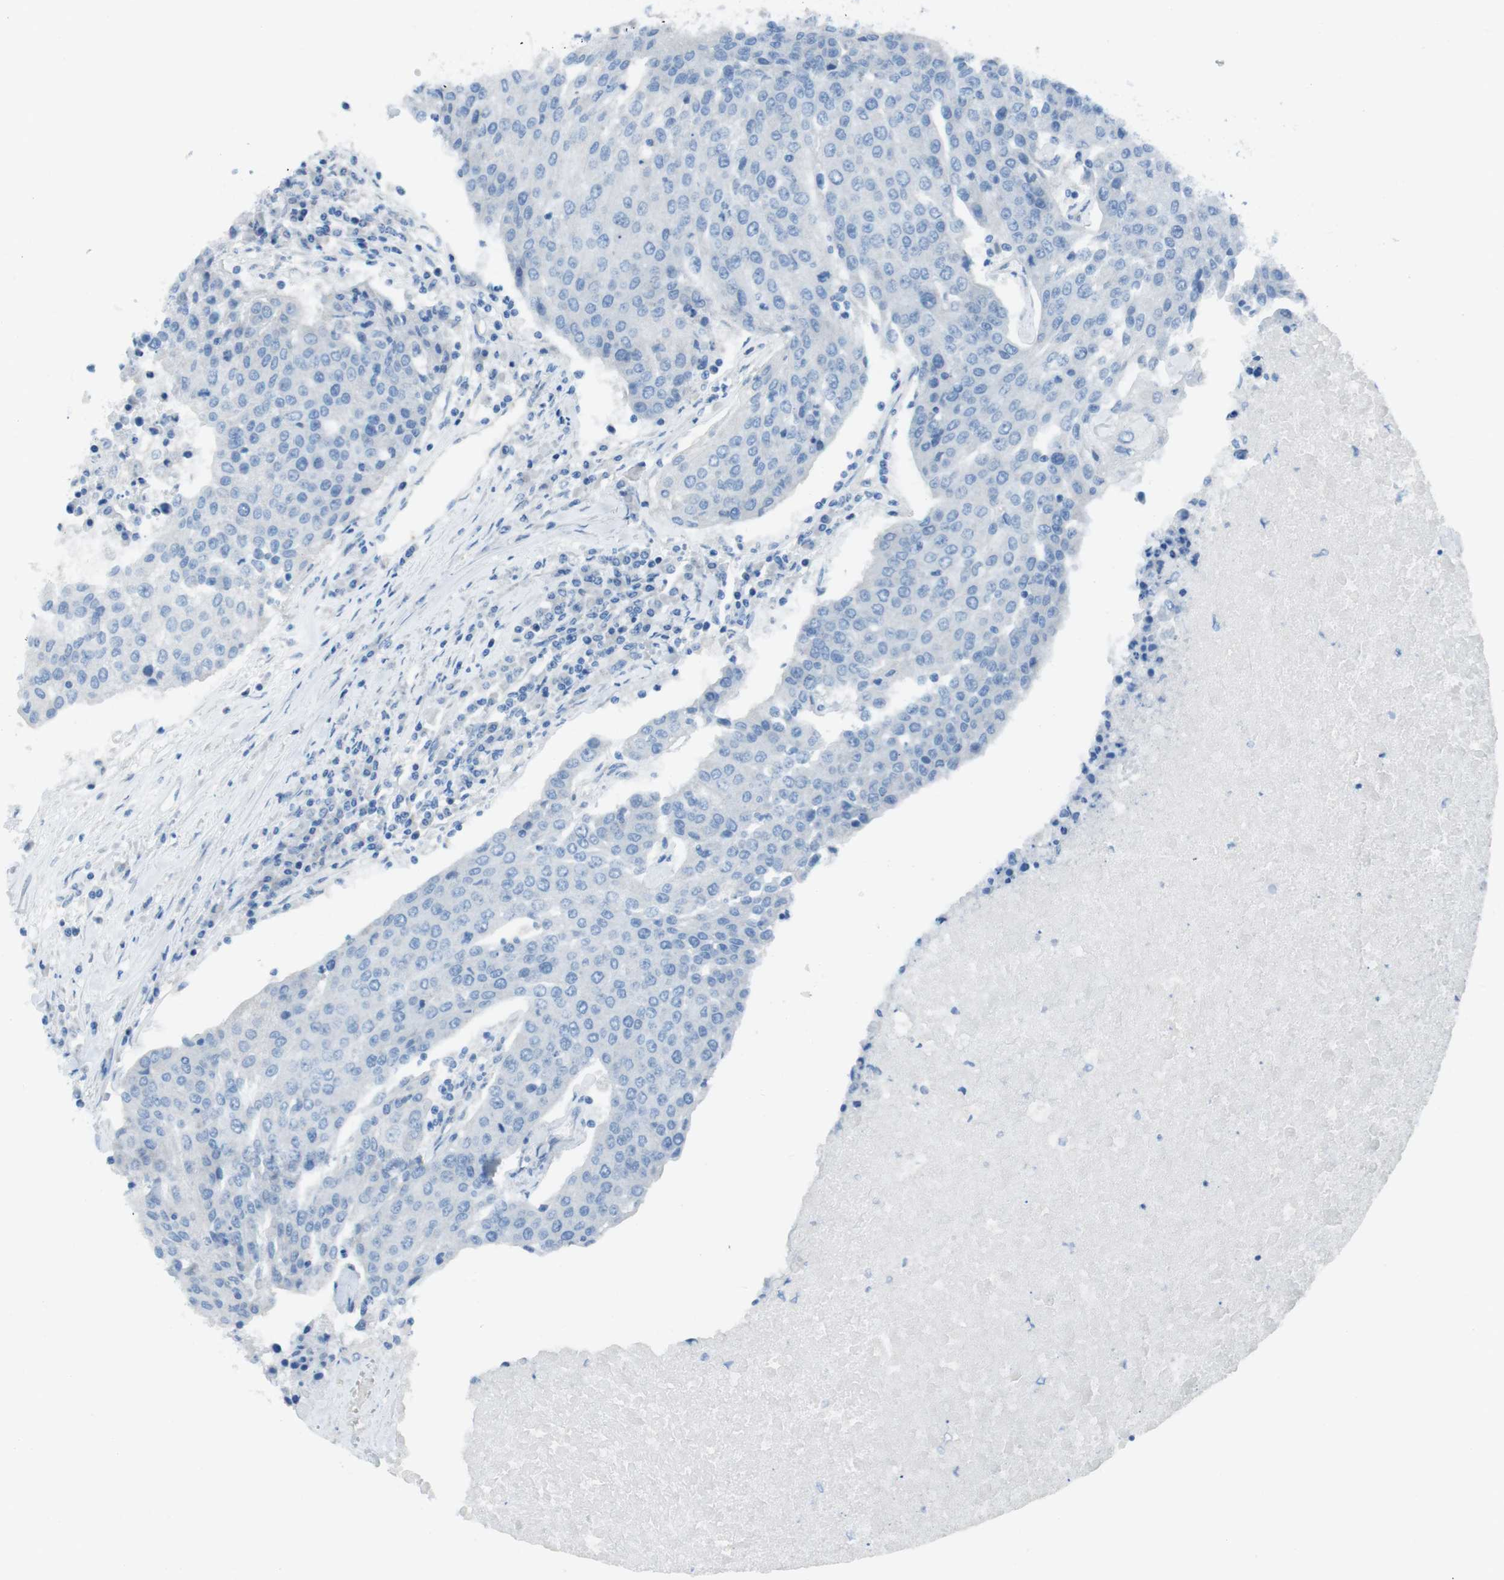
{"staining": {"intensity": "negative", "quantity": "none", "location": "none"}, "tissue": "urothelial cancer", "cell_type": "Tumor cells", "image_type": "cancer", "snomed": [{"axis": "morphology", "description": "Urothelial carcinoma, High grade"}, {"axis": "topography", "description": "Urinary bladder"}], "caption": "DAB immunohistochemical staining of human urothelial carcinoma (high-grade) demonstrates no significant staining in tumor cells.", "gene": "CYP2C8", "patient": {"sex": "female", "age": 85}}